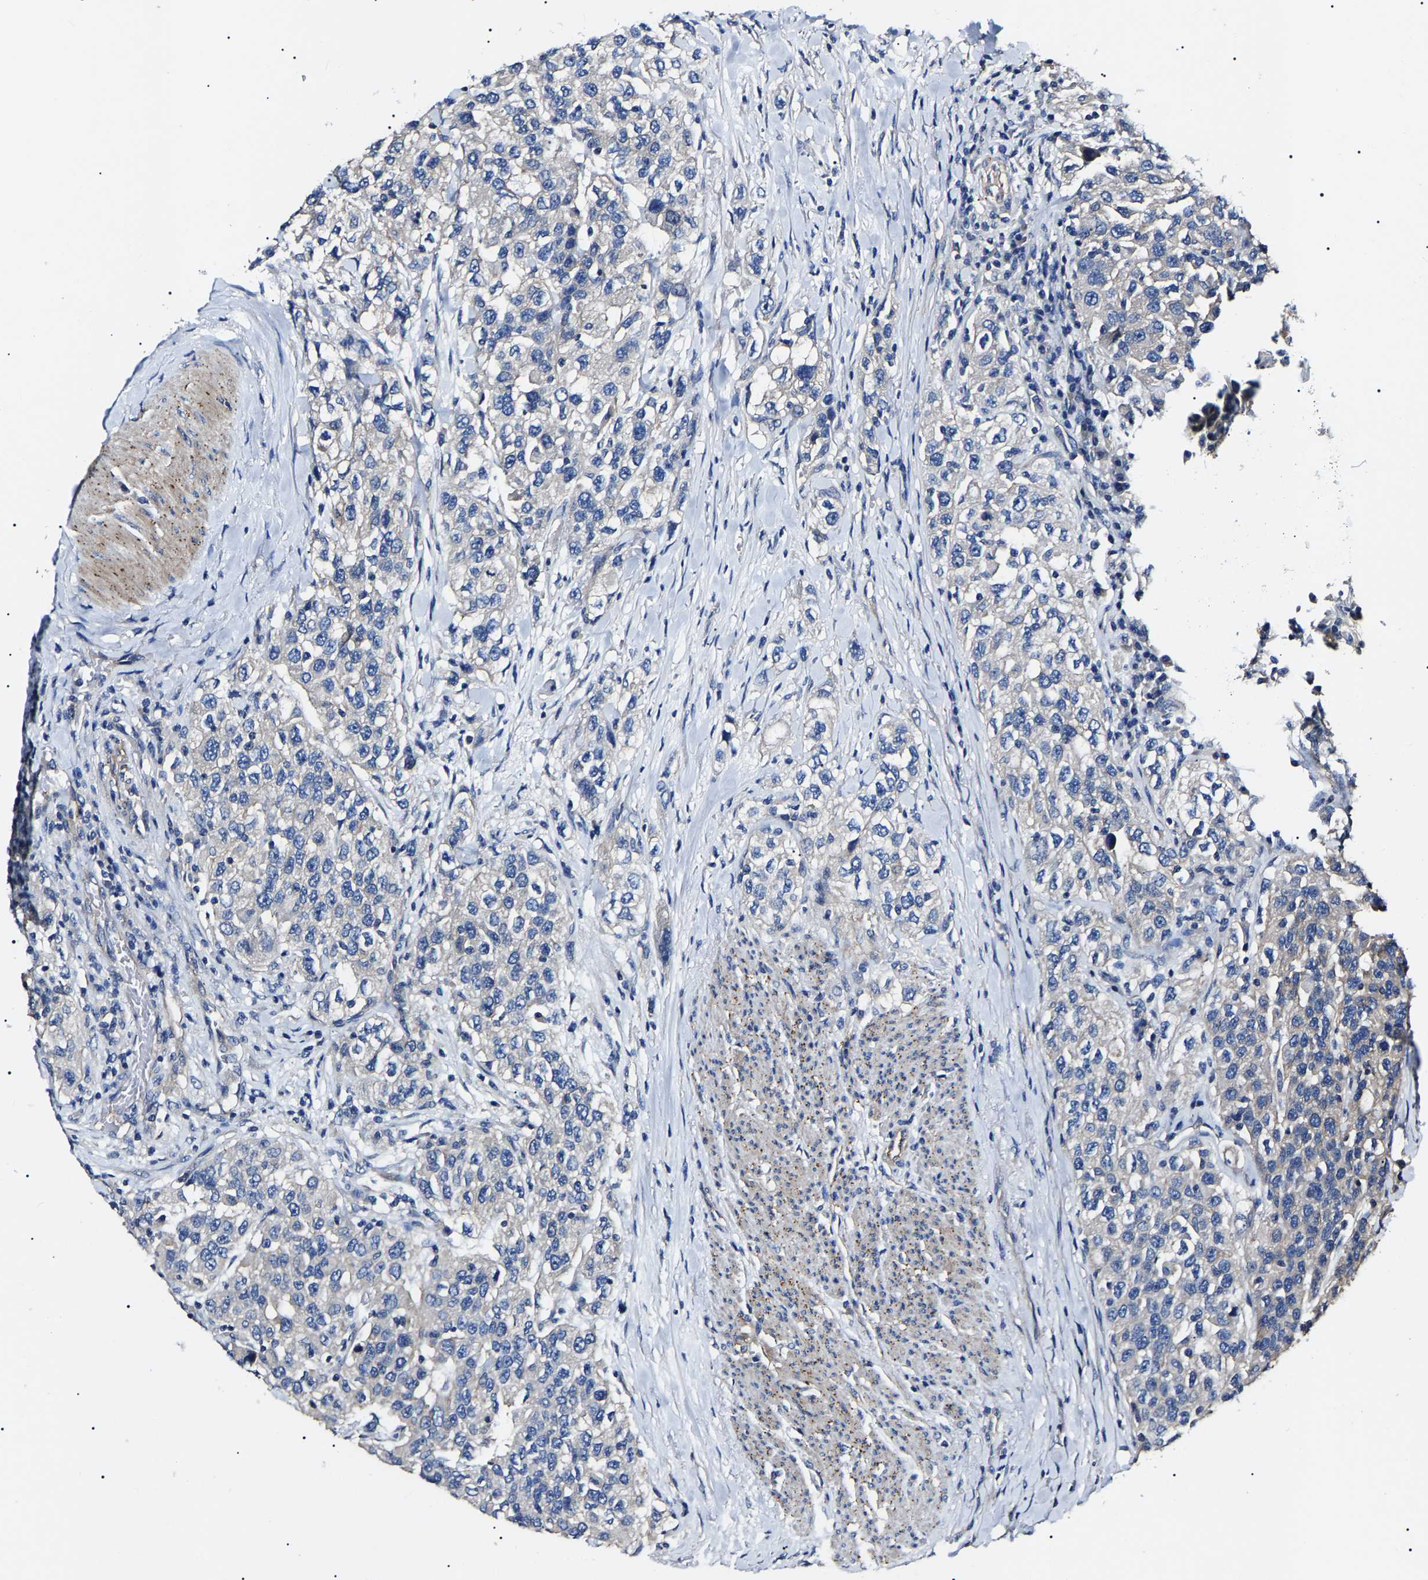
{"staining": {"intensity": "negative", "quantity": "none", "location": "none"}, "tissue": "urothelial cancer", "cell_type": "Tumor cells", "image_type": "cancer", "snomed": [{"axis": "morphology", "description": "Urothelial carcinoma, High grade"}, {"axis": "topography", "description": "Urinary bladder"}], "caption": "Tumor cells show no significant protein positivity in high-grade urothelial carcinoma.", "gene": "KLHL42", "patient": {"sex": "female", "age": 80}}